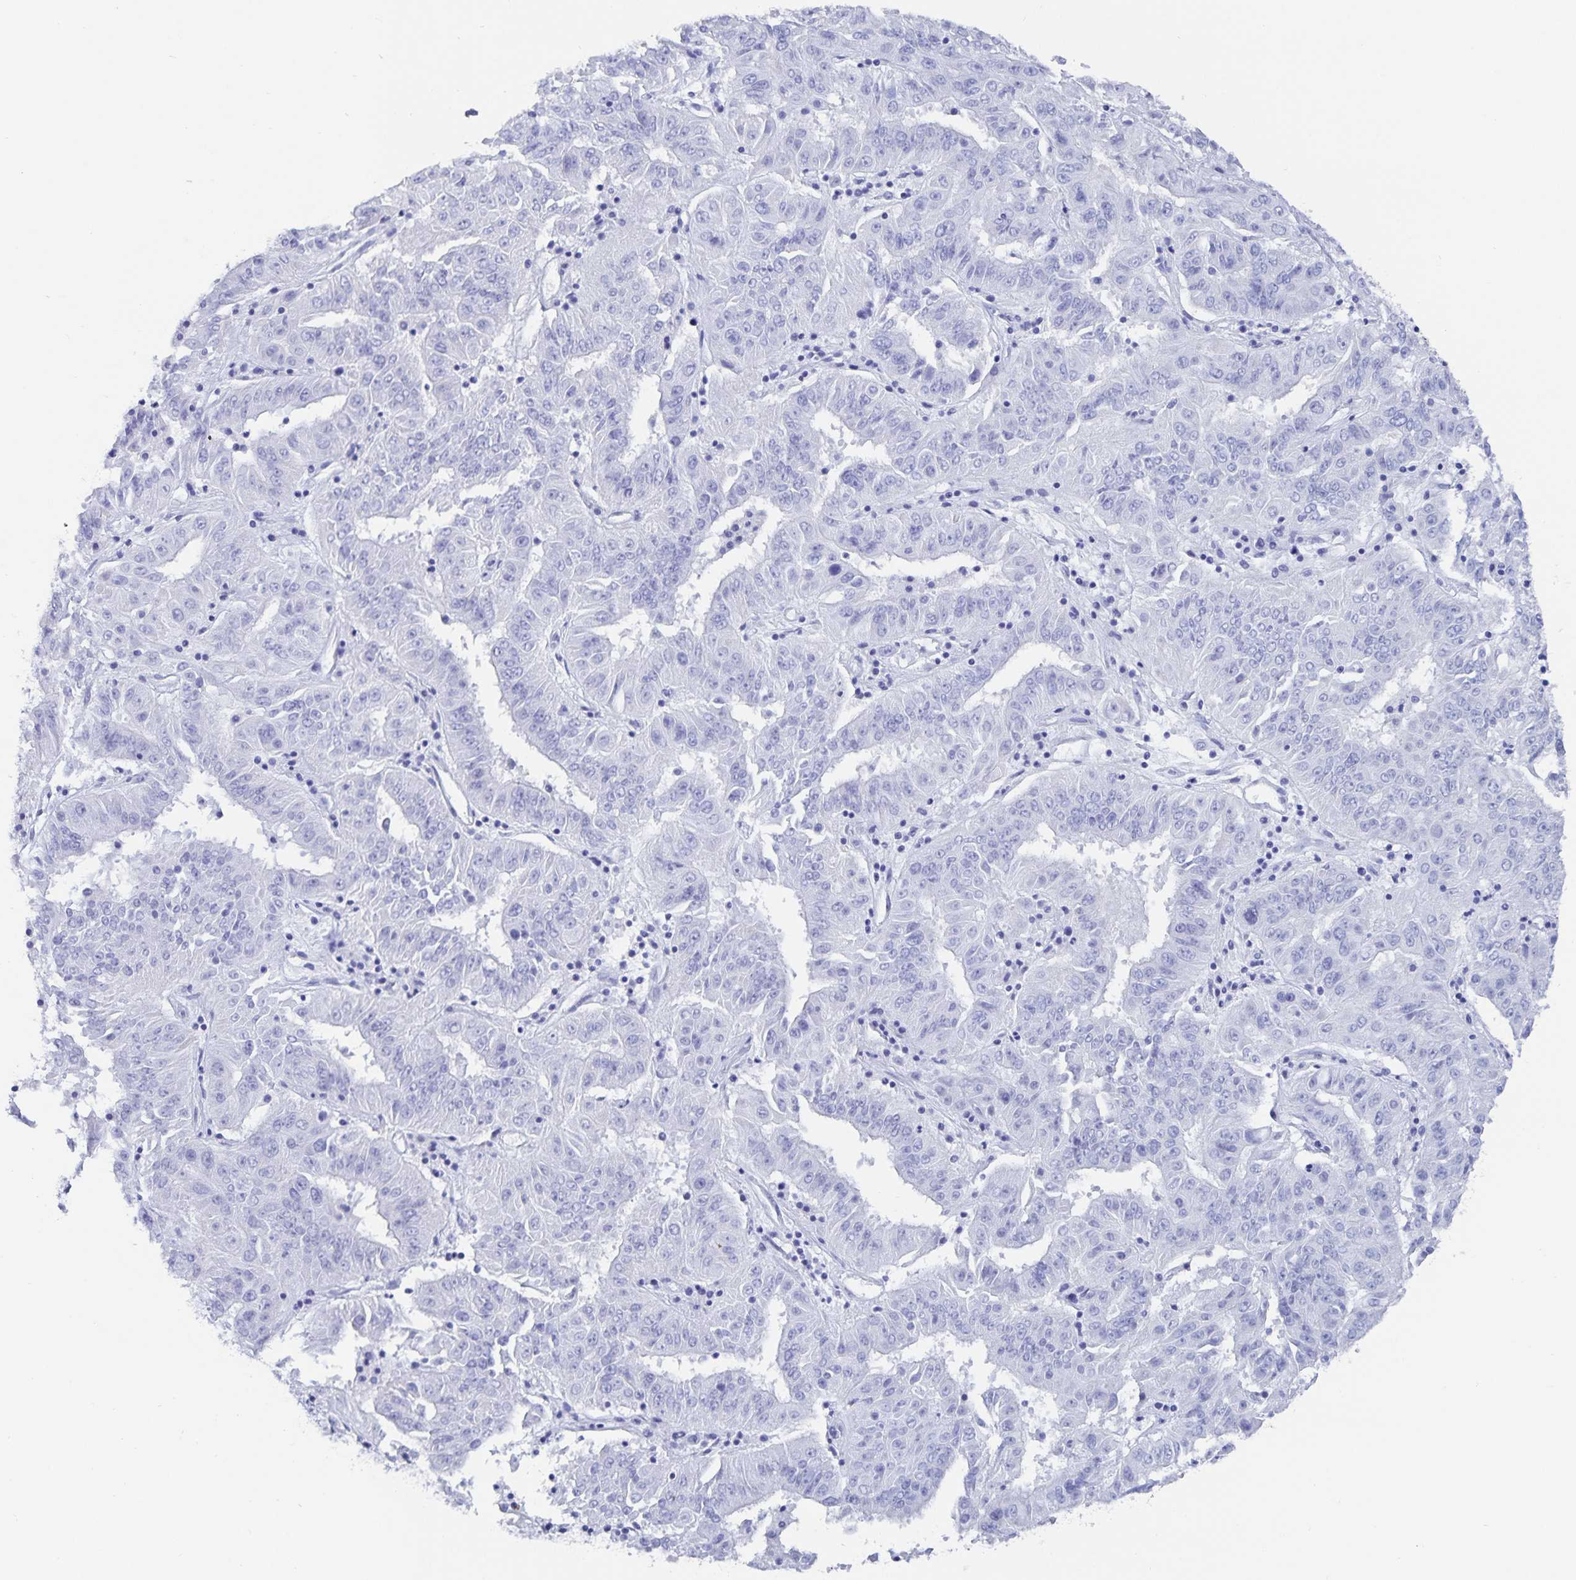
{"staining": {"intensity": "negative", "quantity": "none", "location": "none"}, "tissue": "pancreatic cancer", "cell_type": "Tumor cells", "image_type": "cancer", "snomed": [{"axis": "morphology", "description": "Adenocarcinoma, NOS"}, {"axis": "topography", "description": "Pancreas"}], "caption": "Immunohistochemistry (IHC) of human pancreatic adenocarcinoma exhibits no expression in tumor cells. (DAB (3,3'-diaminobenzidine) IHC visualized using brightfield microscopy, high magnification).", "gene": "C19orf73", "patient": {"sex": "male", "age": 63}}